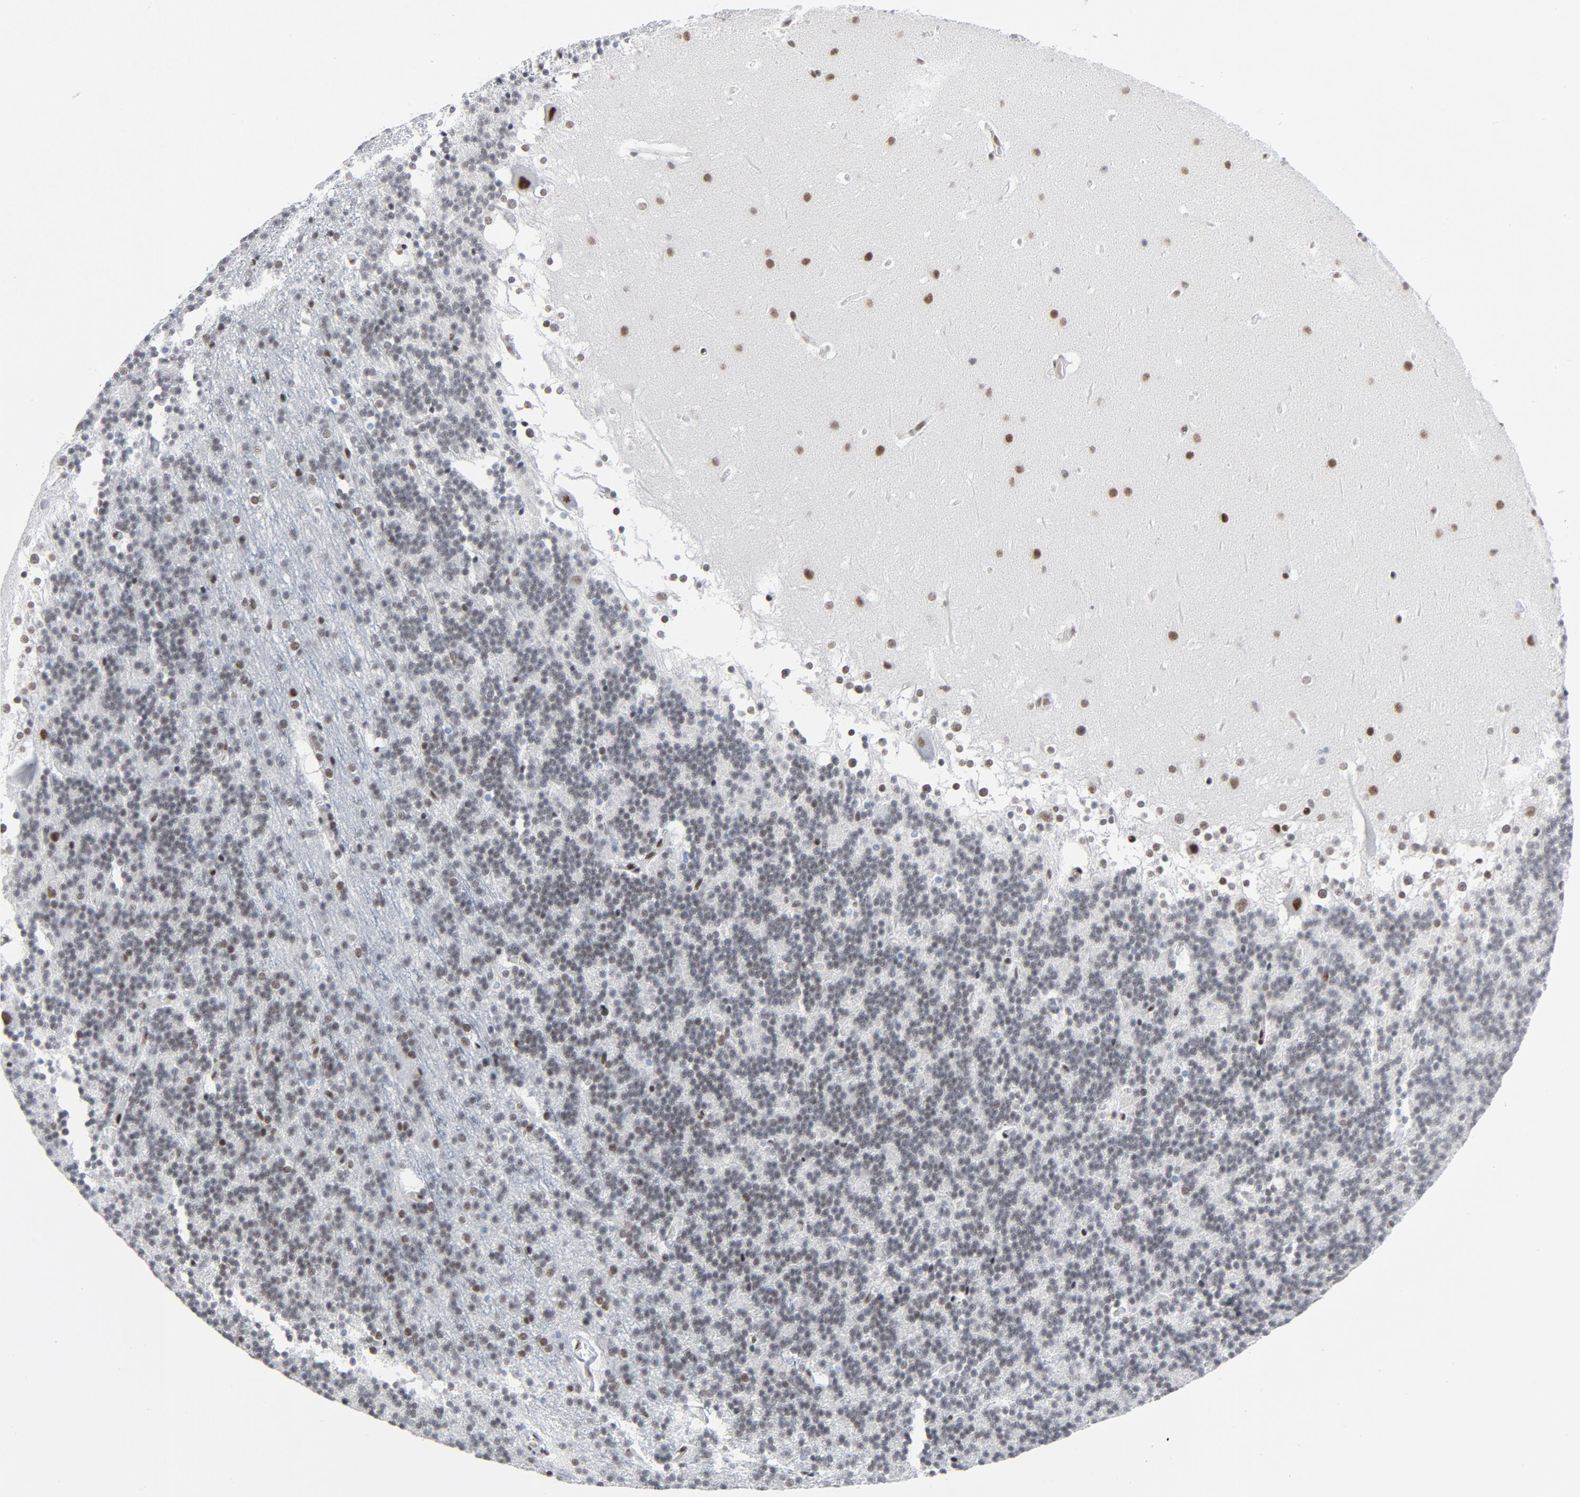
{"staining": {"intensity": "weak", "quantity": "25%-75%", "location": "nuclear"}, "tissue": "cerebellum", "cell_type": "Cells in granular layer", "image_type": "normal", "snomed": [{"axis": "morphology", "description": "Normal tissue, NOS"}, {"axis": "topography", "description": "Cerebellum"}], "caption": "Immunohistochemical staining of benign cerebellum shows low levels of weak nuclear expression in approximately 25%-75% of cells in granular layer. Immunohistochemistry stains the protein of interest in brown and the nuclei are stained blue.", "gene": "HSF1", "patient": {"sex": "female", "age": 19}}